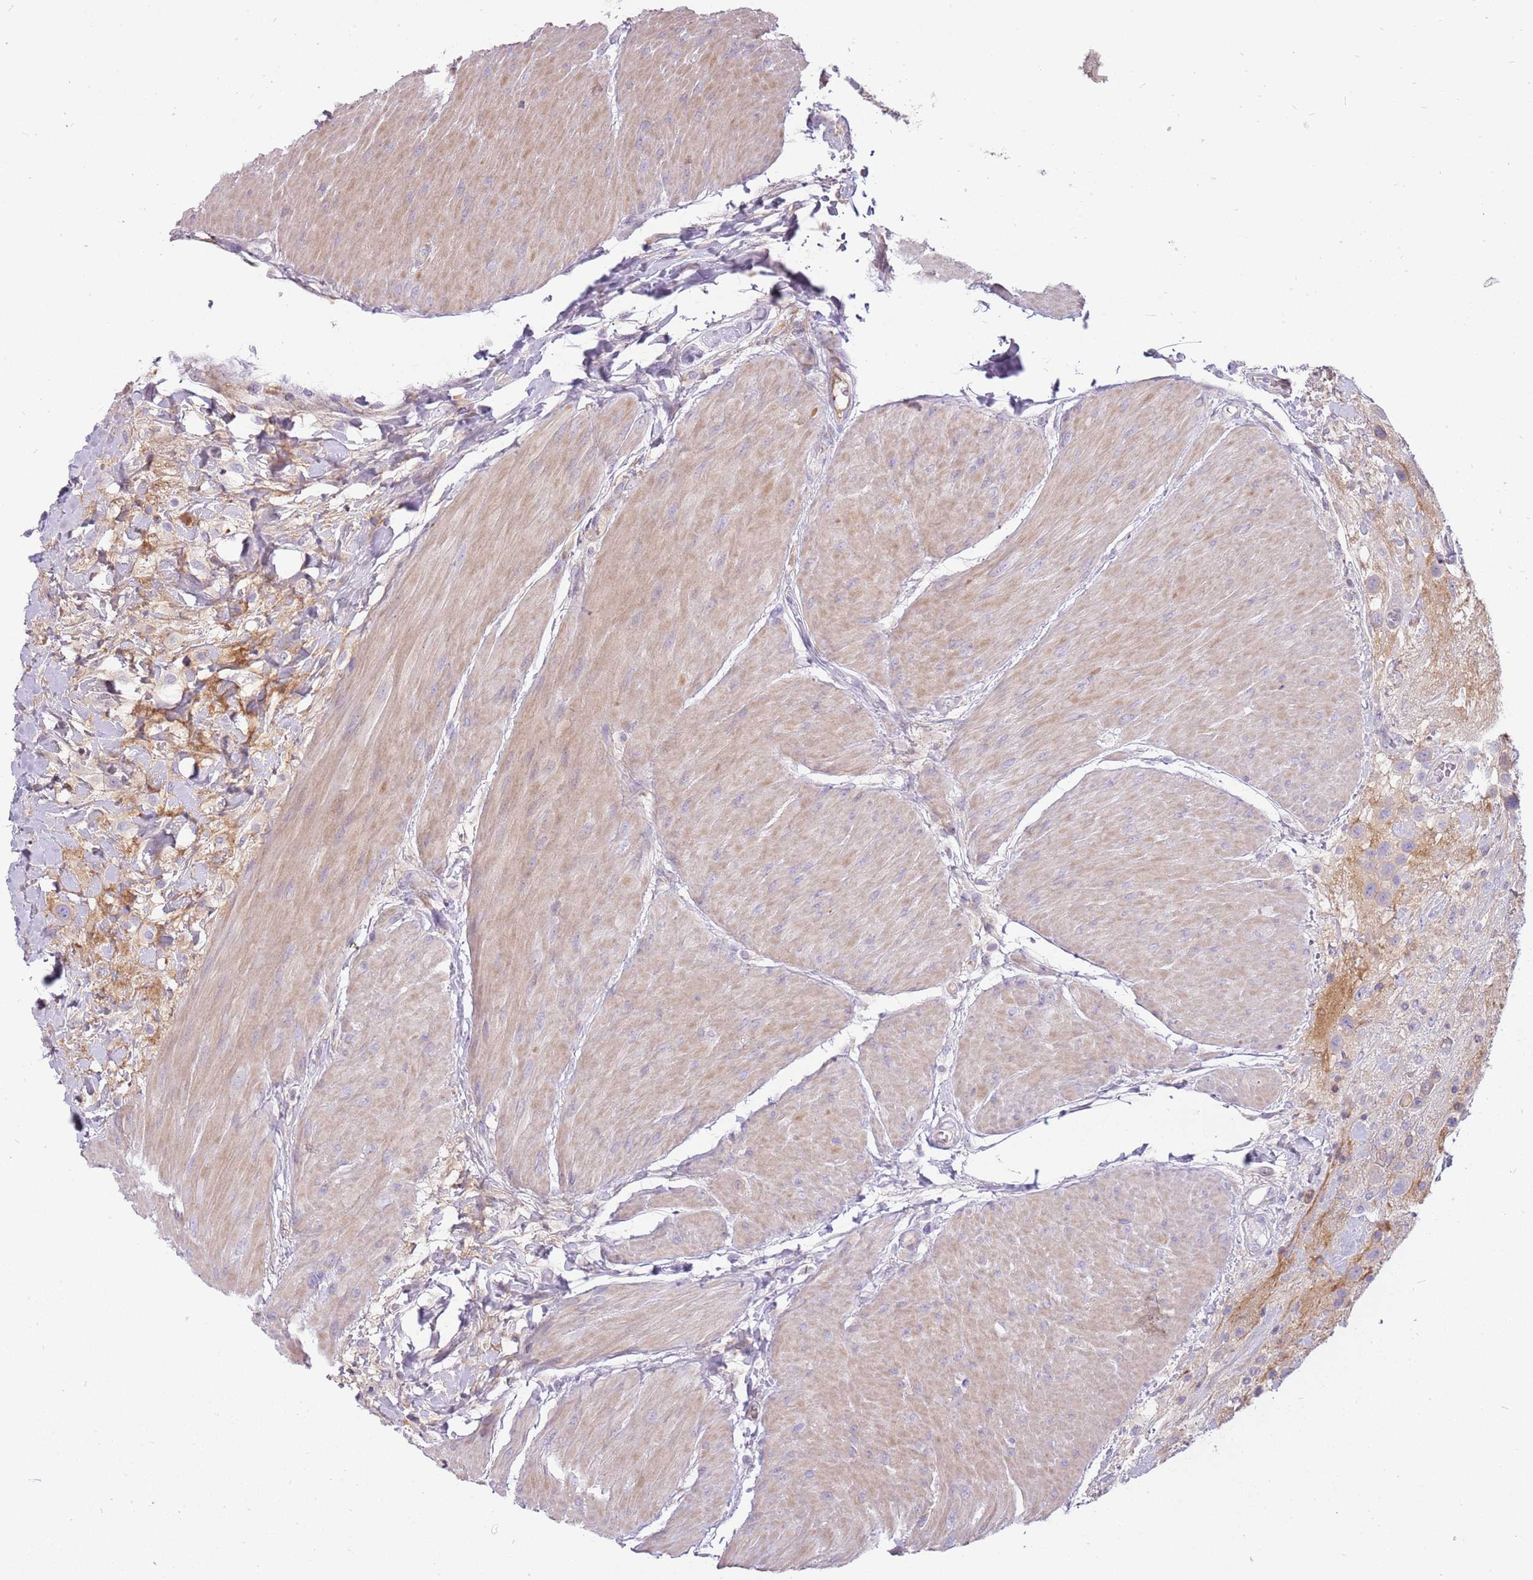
{"staining": {"intensity": "weak", "quantity": "<25%", "location": "cytoplasmic/membranous"}, "tissue": "urothelial cancer", "cell_type": "Tumor cells", "image_type": "cancer", "snomed": [{"axis": "morphology", "description": "Urothelial carcinoma, High grade"}, {"axis": "topography", "description": "Urinary bladder"}], "caption": "High-grade urothelial carcinoma was stained to show a protein in brown. There is no significant expression in tumor cells.", "gene": "MCUB", "patient": {"sex": "male", "age": 50}}